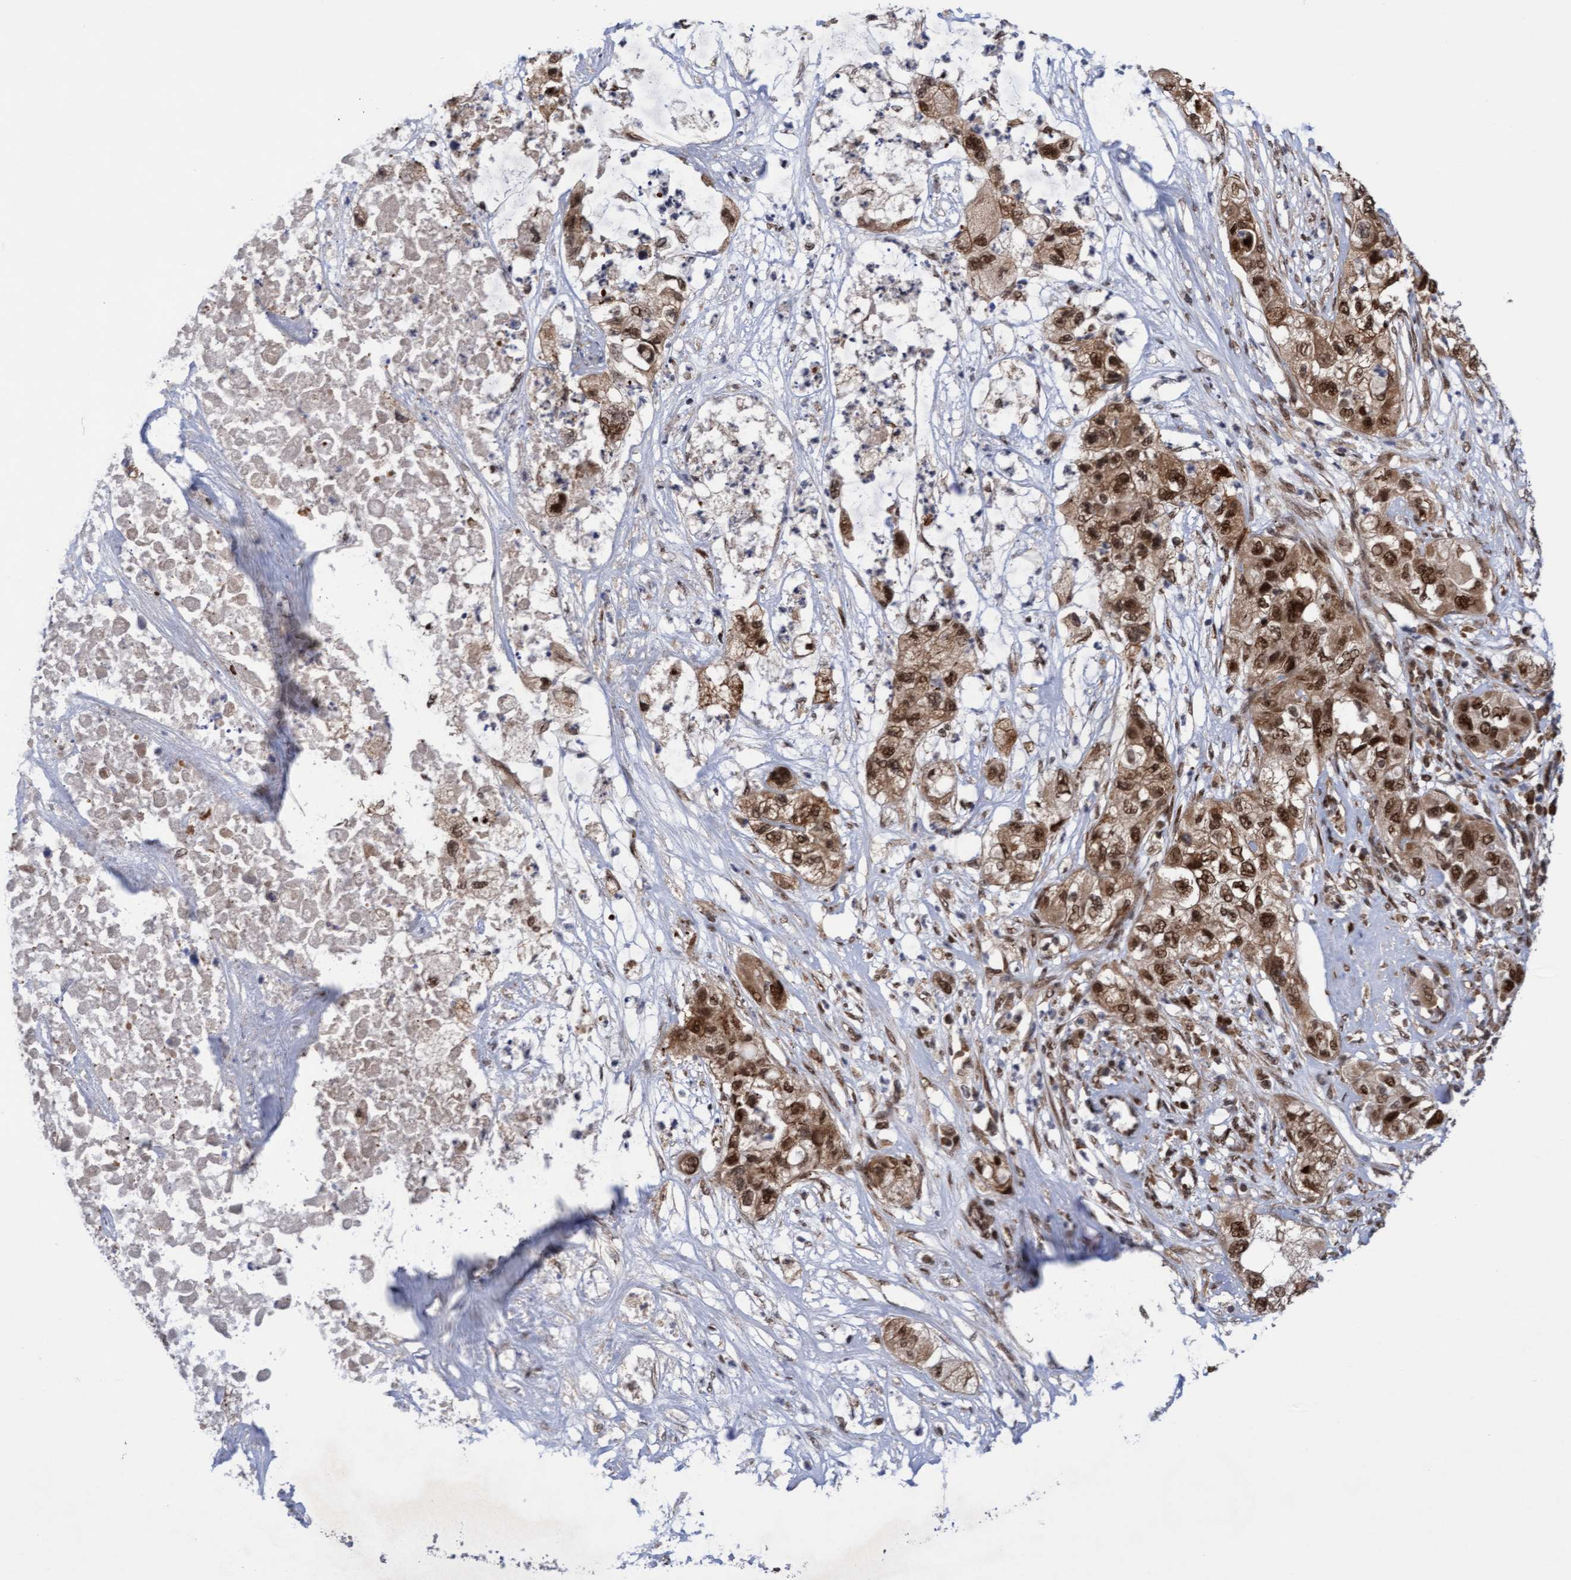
{"staining": {"intensity": "moderate", "quantity": ">75%", "location": "cytoplasmic/membranous,nuclear"}, "tissue": "pancreatic cancer", "cell_type": "Tumor cells", "image_type": "cancer", "snomed": [{"axis": "morphology", "description": "Adenocarcinoma, NOS"}, {"axis": "topography", "description": "Pancreas"}], "caption": "IHC of pancreatic cancer (adenocarcinoma) reveals medium levels of moderate cytoplasmic/membranous and nuclear positivity in about >75% of tumor cells.", "gene": "TANC2", "patient": {"sex": "female", "age": 78}}